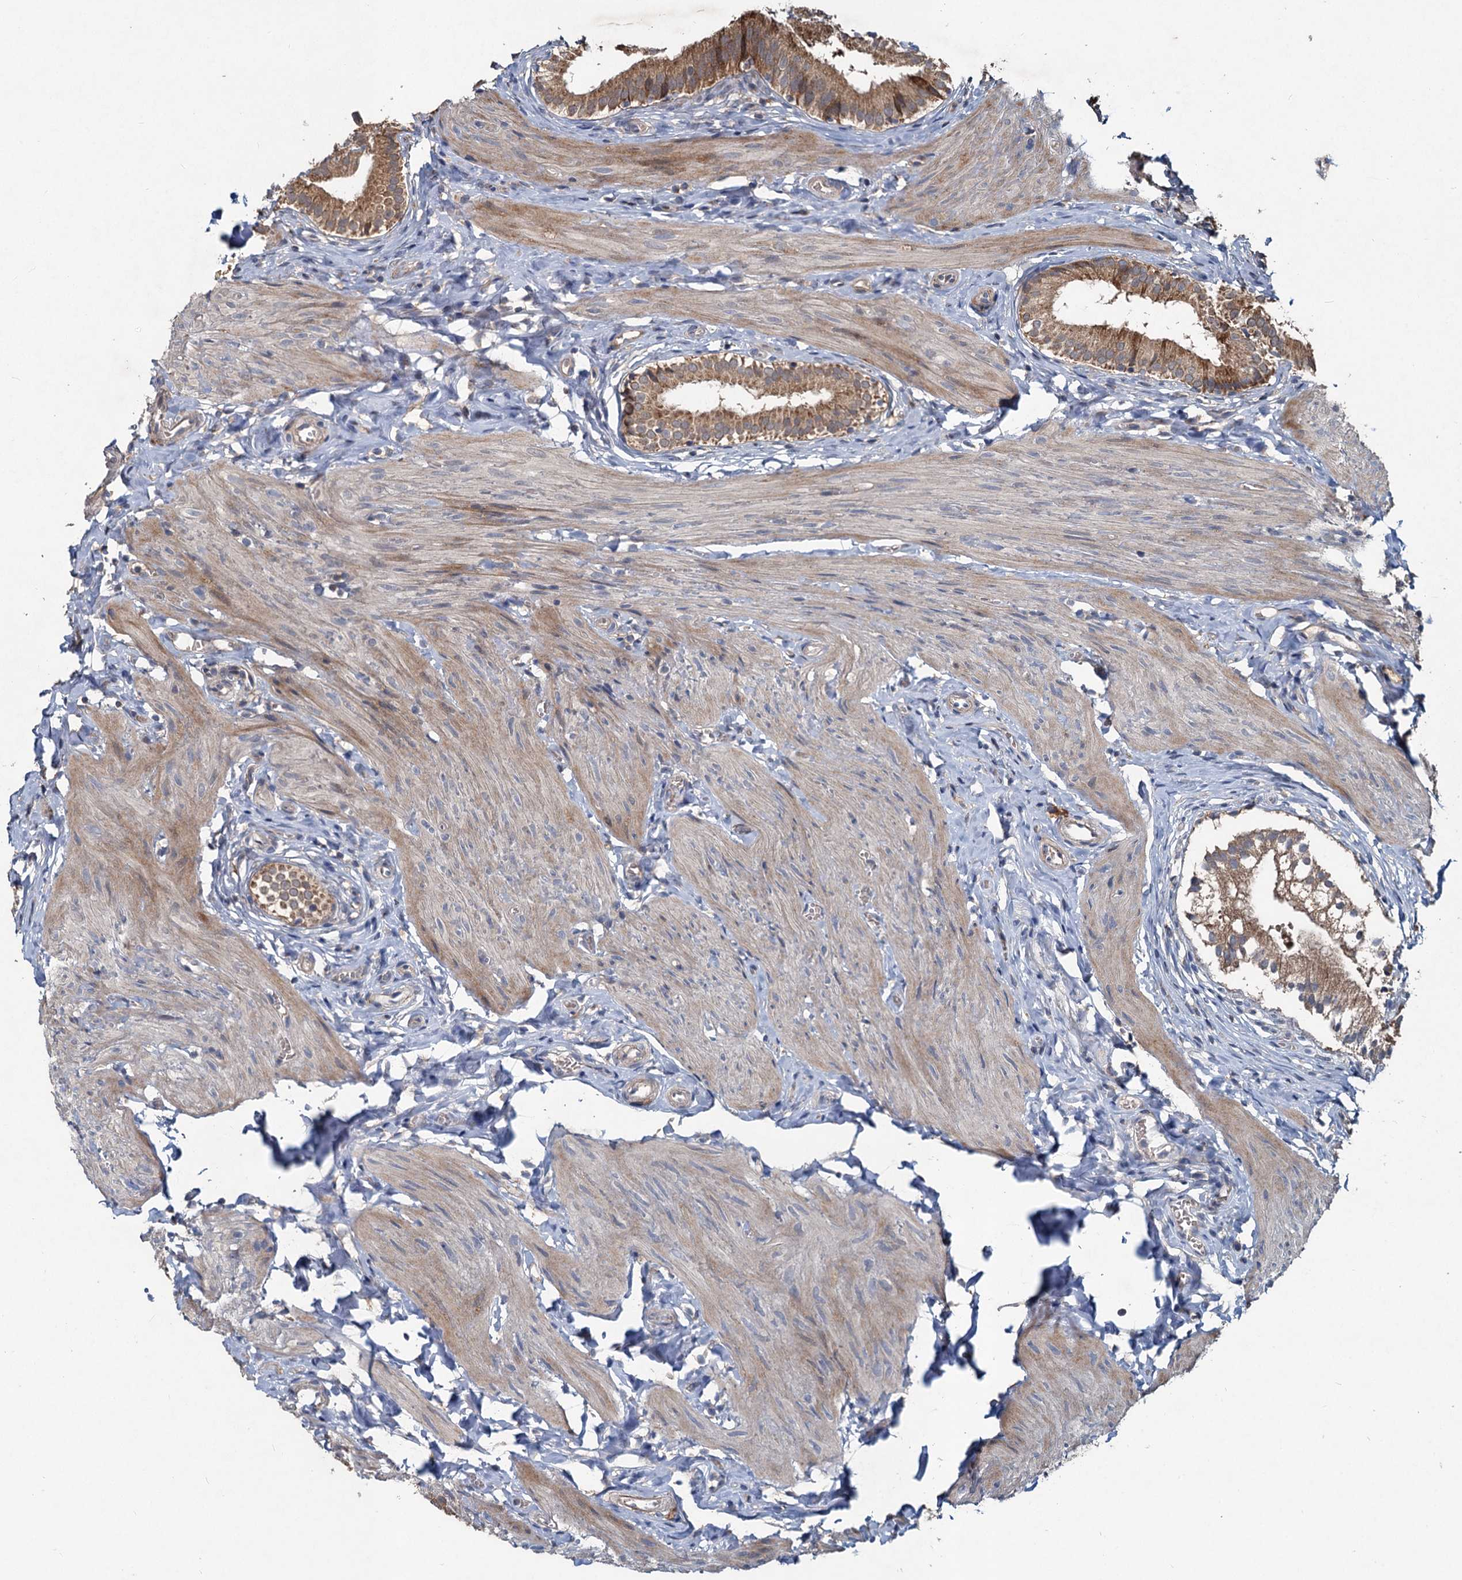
{"staining": {"intensity": "moderate", "quantity": ">75%", "location": "cytoplasmic/membranous"}, "tissue": "gallbladder", "cell_type": "Glandular cells", "image_type": "normal", "snomed": [{"axis": "morphology", "description": "Normal tissue, NOS"}, {"axis": "topography", "description": "Gallbladder"}], "caption": "Immunohistochemical staining of normal human gallbladder exhibits >75% levels of moderate cytoplasmic/membranous protein staining in about >75% of glandular cells.", "gene": "OTUB1", "patient": {"sex": "female", "age": 47}}